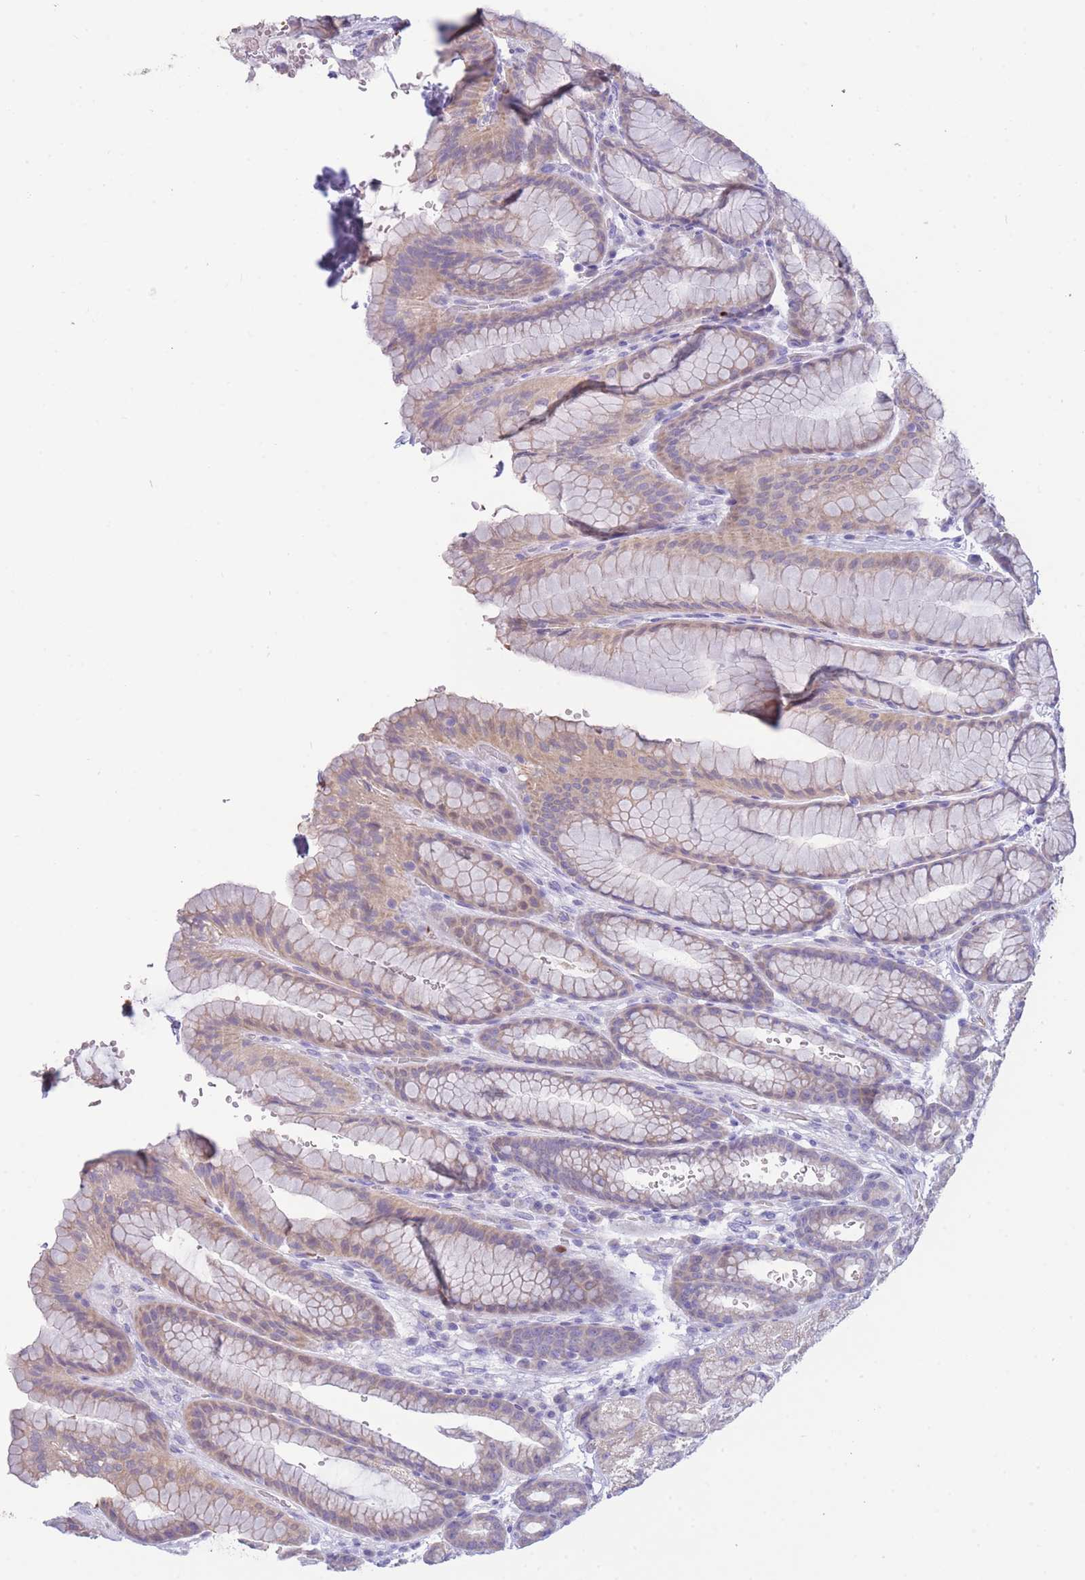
{"staining": {"intensity": "weak", "quantity": "<25%", "location": "cytoplasmic/membranous"}, "tissue": "stomach", "cell_type": "Glandular cells", "image_type": "normal", "snomed": [{"axis": "morphology", "description": "Normal tissue, NOS"}, {"axis": "morphology", "description": "Adenocarcinoma, NOS"}, {"axis": "topography", "description": "Stomach"}], "caption": "Immunohistochemistry of normal human stomach demonstrates no positivity in glandular cells.", "gene": "CENPM", "patient": {"sex": "male", "age": 57}}